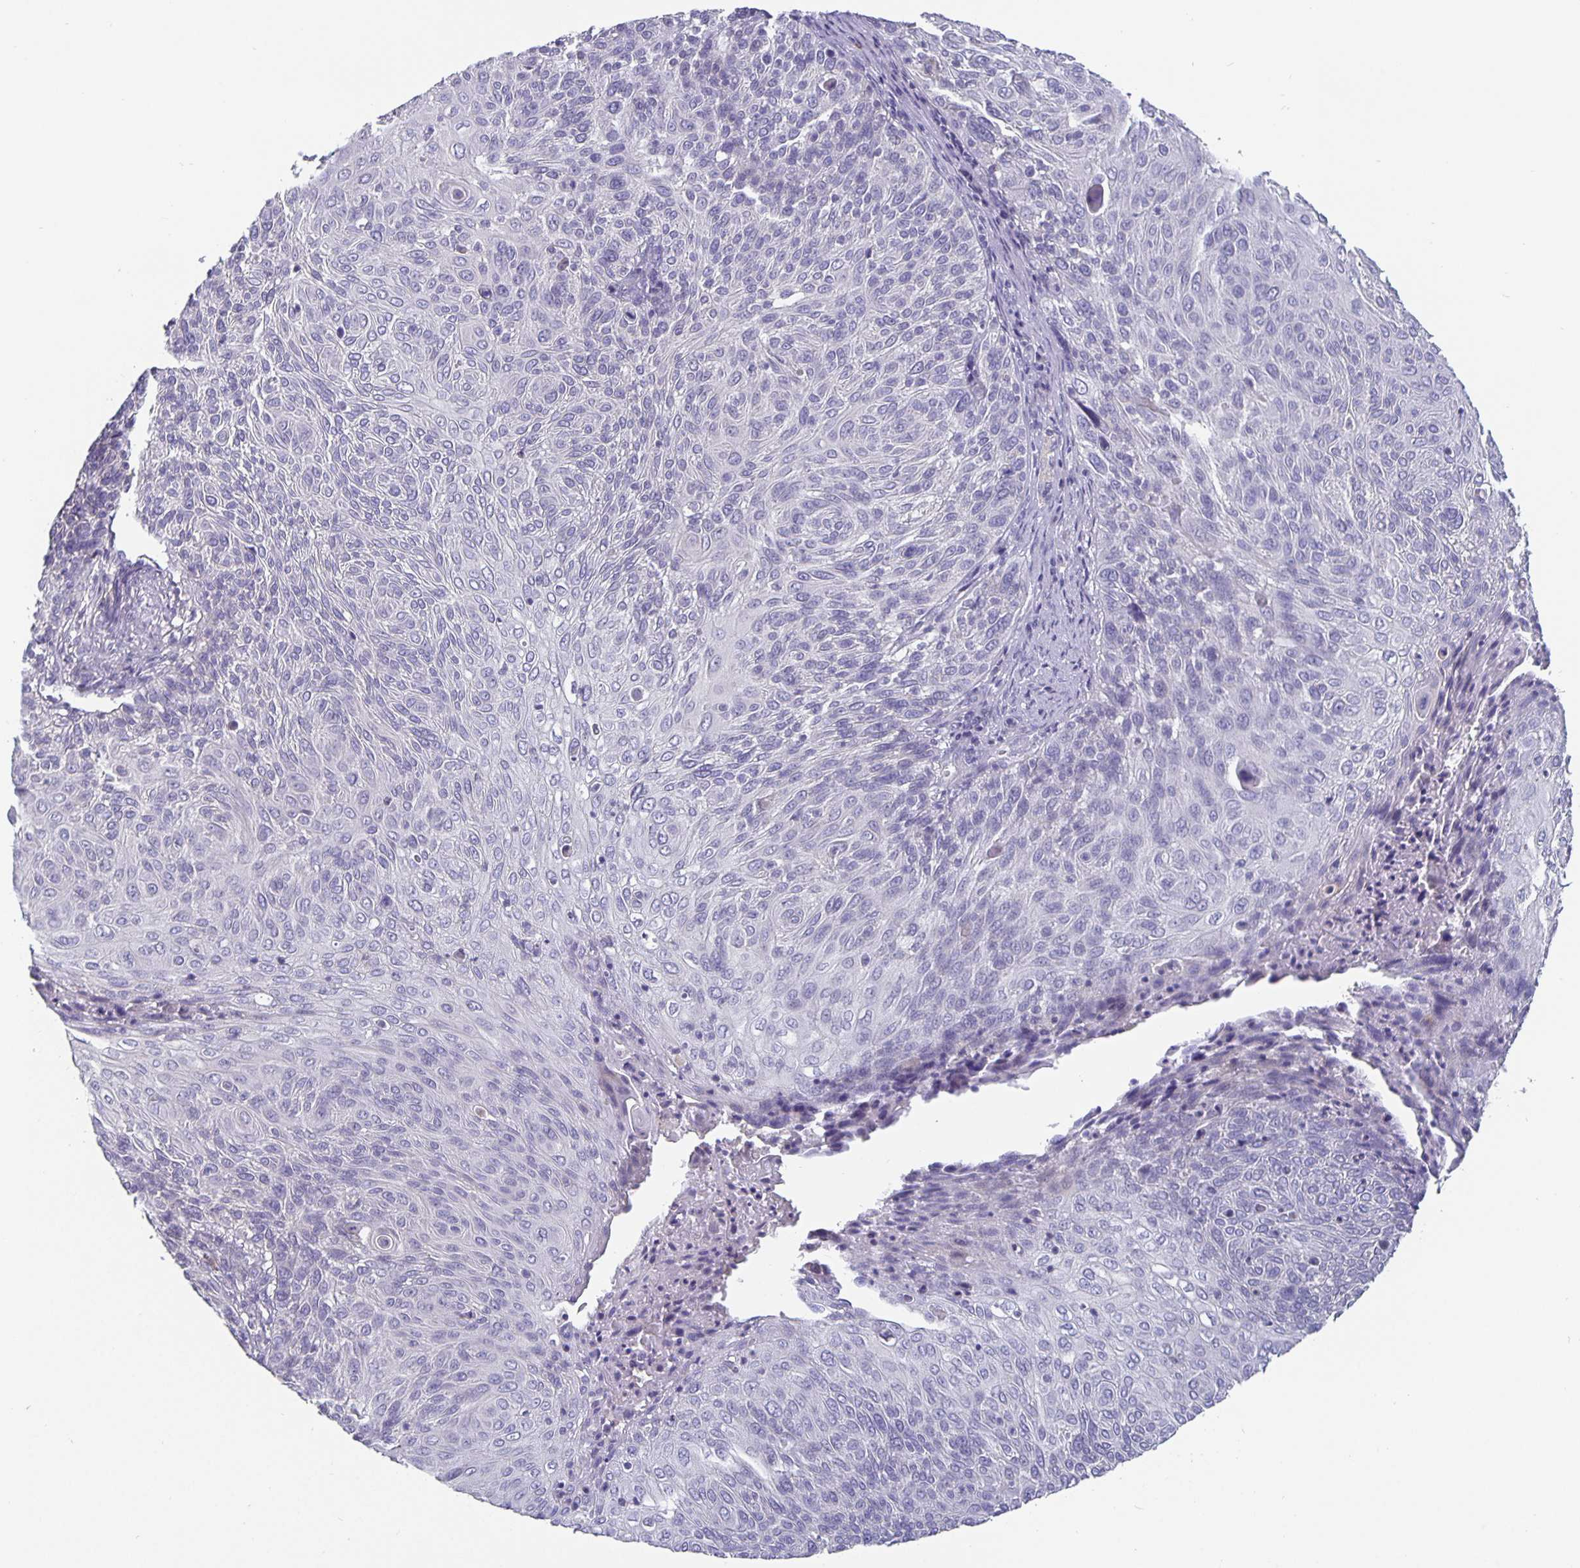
{"staining": {"intensity": "negative", "quantity": "none", "location": "none"}, "tissue": "cervical cancer", "cell_type": "Tumor cells", "image_type": "cancer", "snomed": [{"axis": "morphology", "description": "Squamous cell carcinoma, NOS"}, {"axis": "topography", "description": "Cervix"}], "caption": "DAB immunohistochemical staining of cervical cancer (squamous cell carcinoma) displays no significant staining in tumor cells. The staining is performed using DAB brown chromogen with nuclei counter-stained in using hematoxylin.", "gene": "GDF15", "patient": {"sex": "female", "age": 31}}